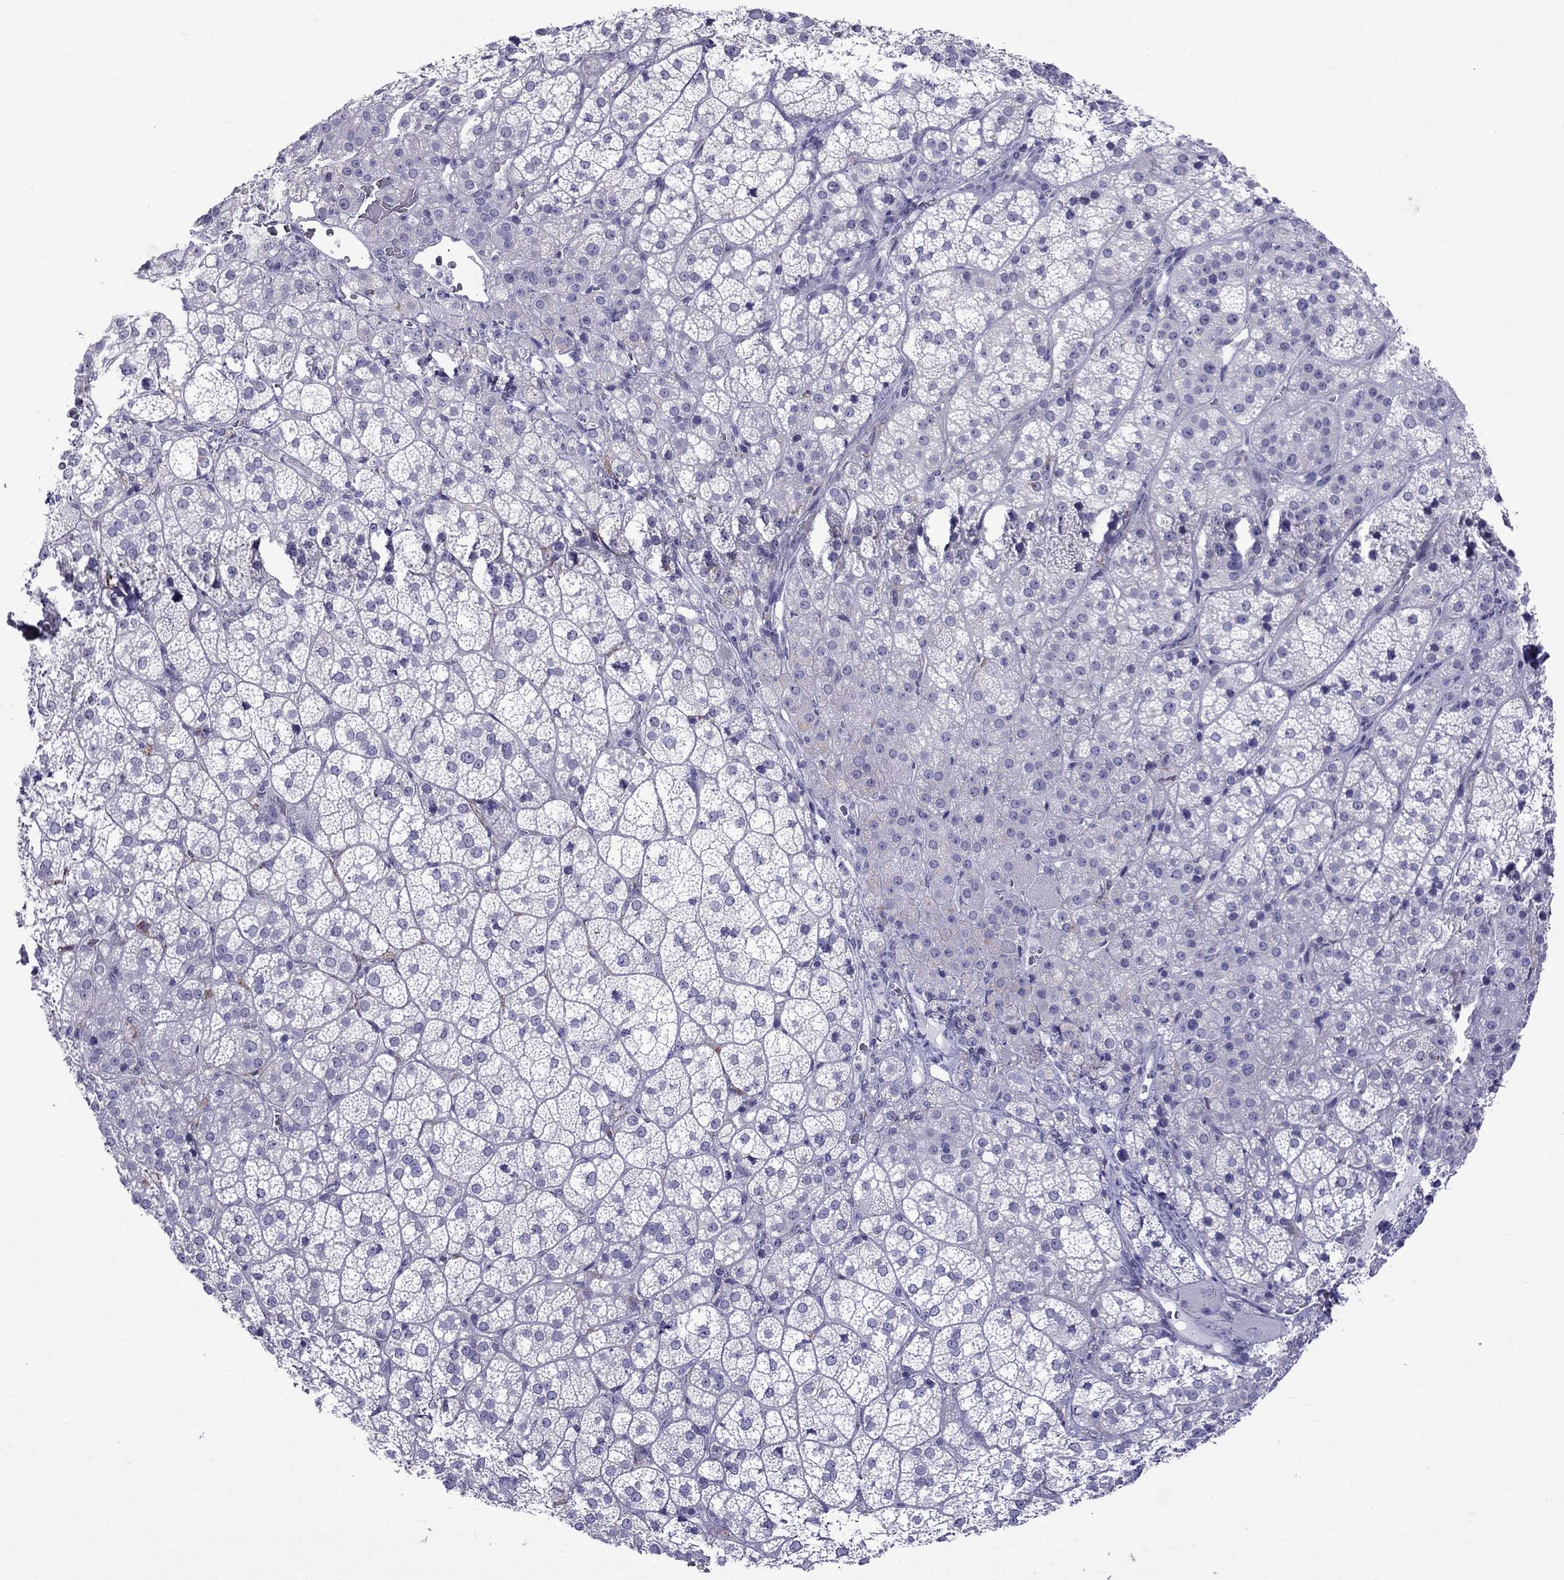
{"staining": {"intensity": "negative", "quantity": "none", "location": "none"}, "tissue": "adrenal gland", "cell_type": "Glandular cells", "image_type": "normal", "snomed": [{"axis": "morphology", "description": "Normal tissue, NOS"}, {"axis": "topography", "description": "Adrenal gland"}], "caption": "This is an immunohistochemistry (IHC) photomicrograph of normal adrenal gland. There is no staining in glandular cells.", "gene": "MGP", "patient": {"sex": "female", "age": 60}}